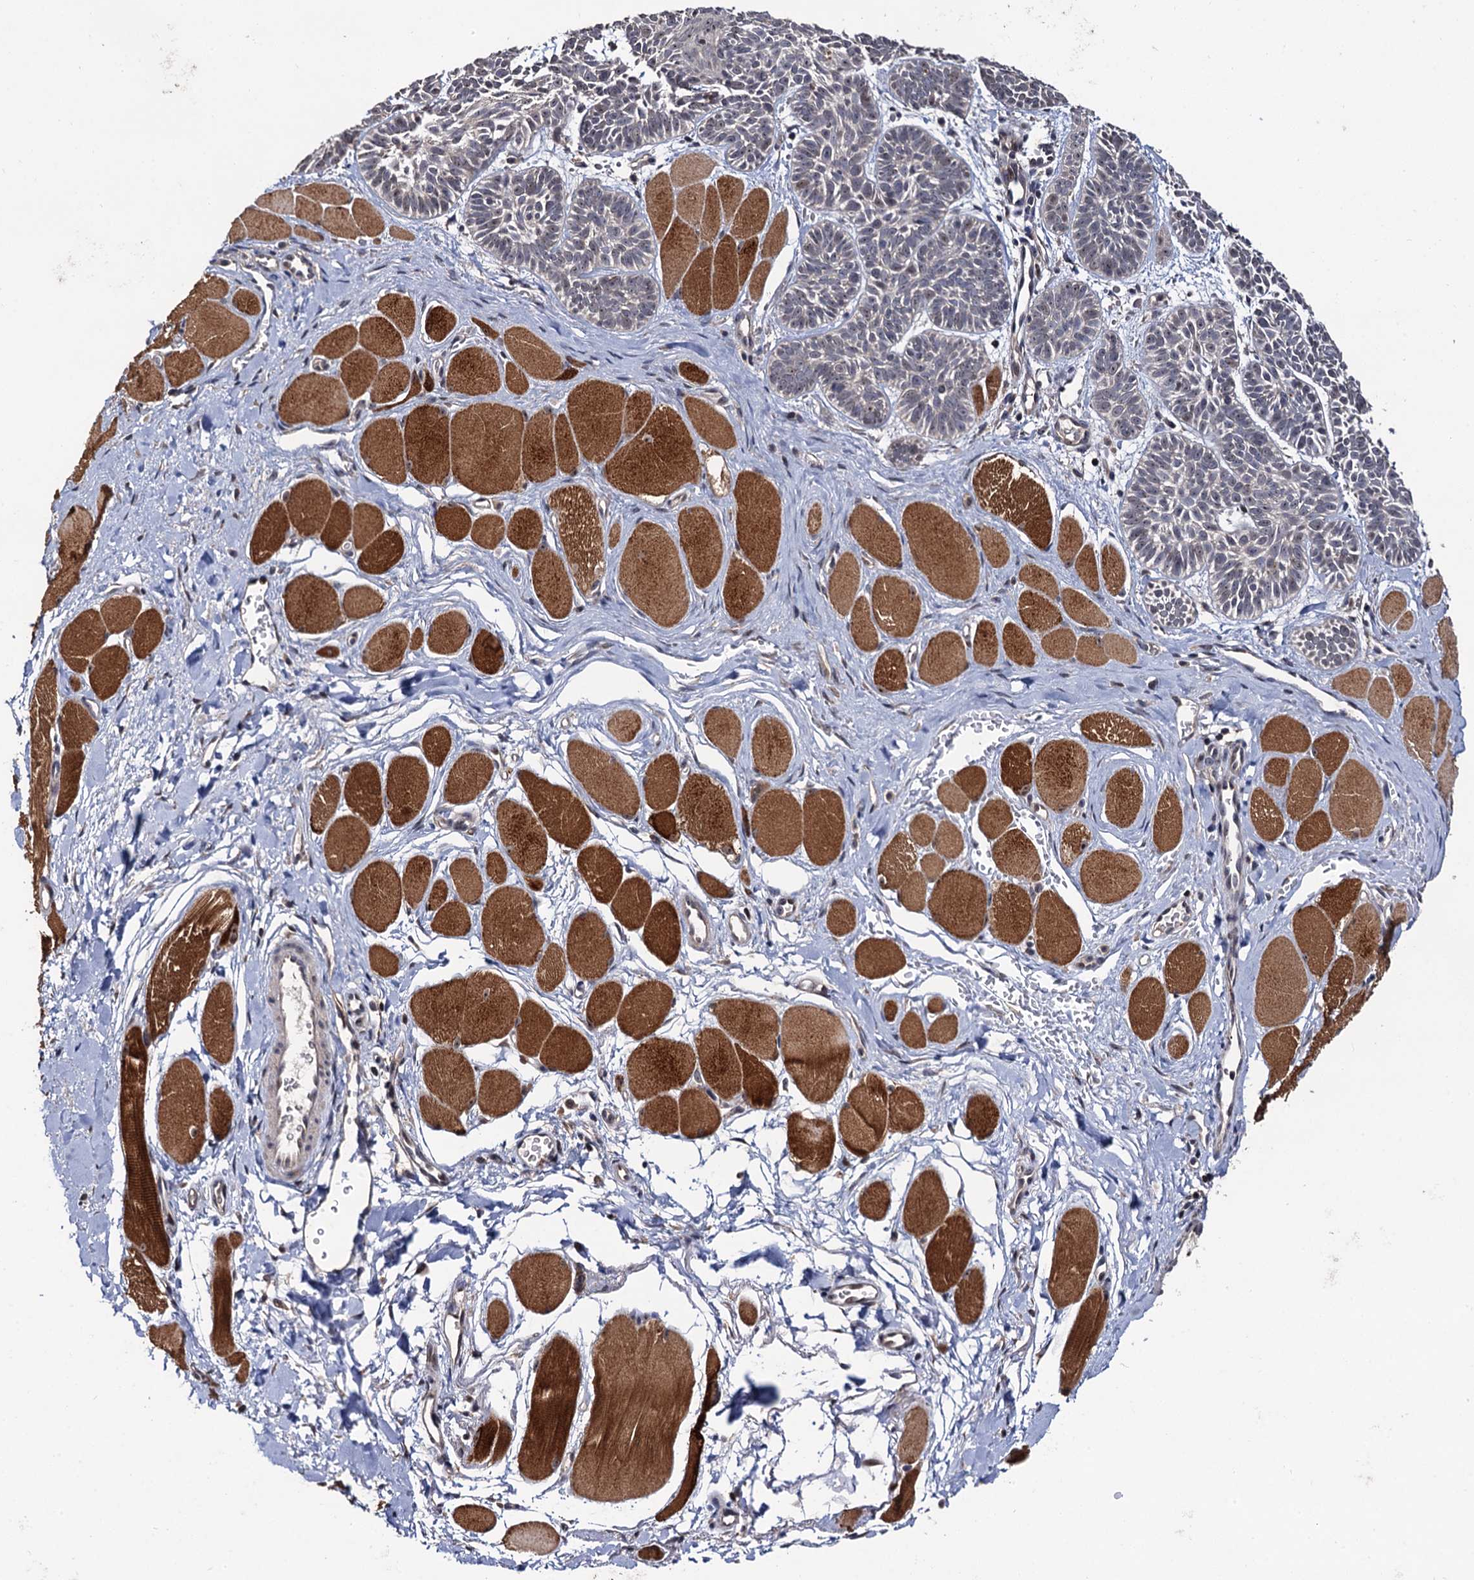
{"staining": {"intensity": "weak", "quantity": "25%-75%", "location": "nuclear"}, "tissue": "skin cancer", "cell_type": "Tumor cells", "image_type": "cancer", "snomed": [{"axis": "morphology", "description": "Basal cell carcinoma"}, {"axis": "topography", "description": "Skin"}], "caption": "Immunohistochemistry (IHC) photomicrograph of skin basal cell carcinoma stained for a protein (brown), which demonstrates low levels of weak nuclear staining in approximately 25%-75% of tumor cells.", "gene": "LRRC63", "patient": {"sex": "male", "age": 85}}